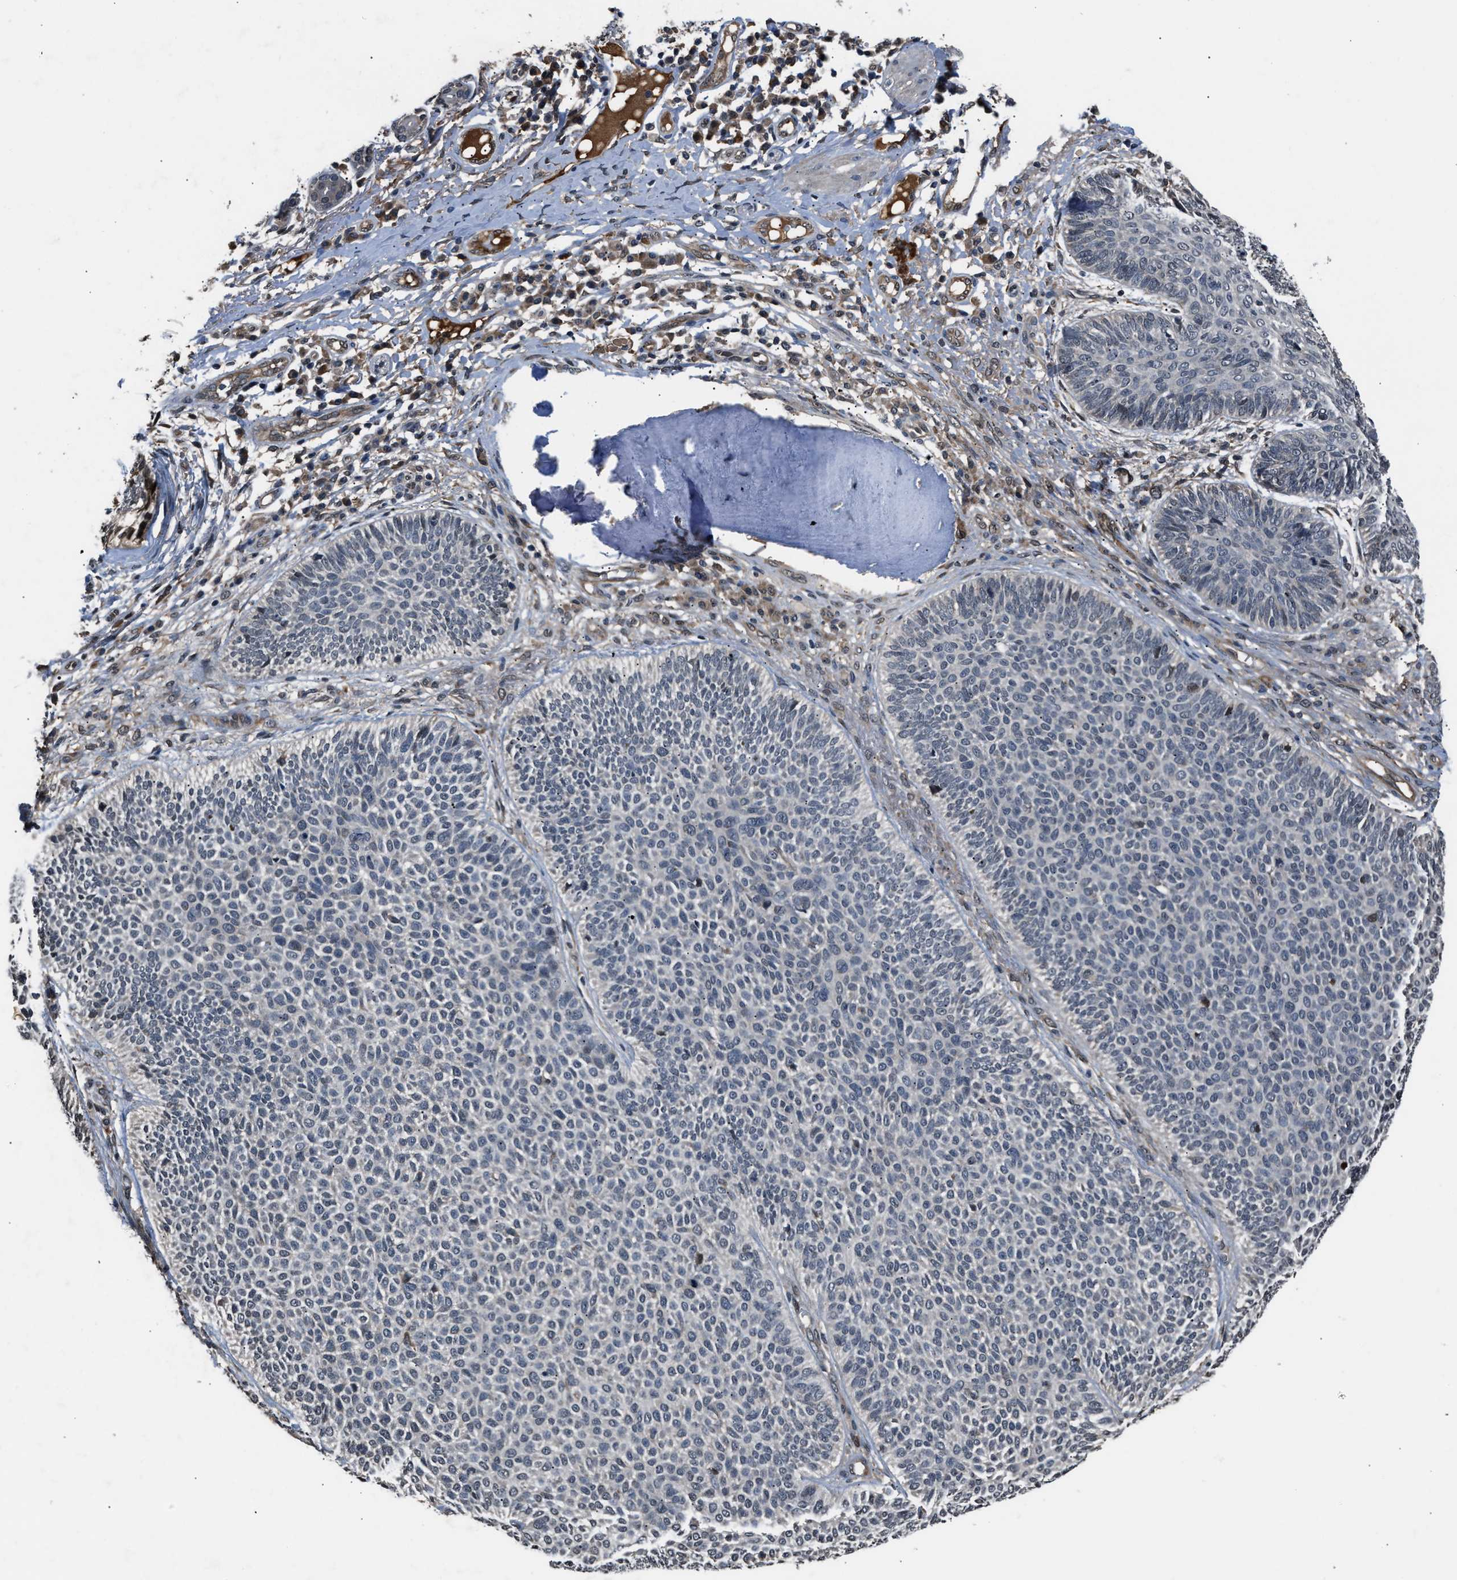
{"staining": {"intensity": "negative", "quantity": "none", "location": "none"}, "tissue": "skin cancer", "cell_type": "Tumor cells", "image_type": "cancer", "snomed": [{"axis": "morphology", "description": "Normal tissue, NOS"}, {"axis": "morphology", "description": "Basal cell carcinoma"}, {"axis": "topography", "description": "Skin"}], "caption": "Tumor cells show no significant protein staining in skin cancer.", "gene": "TP53I3", "patient": {"sex": "male", "age": 52}}